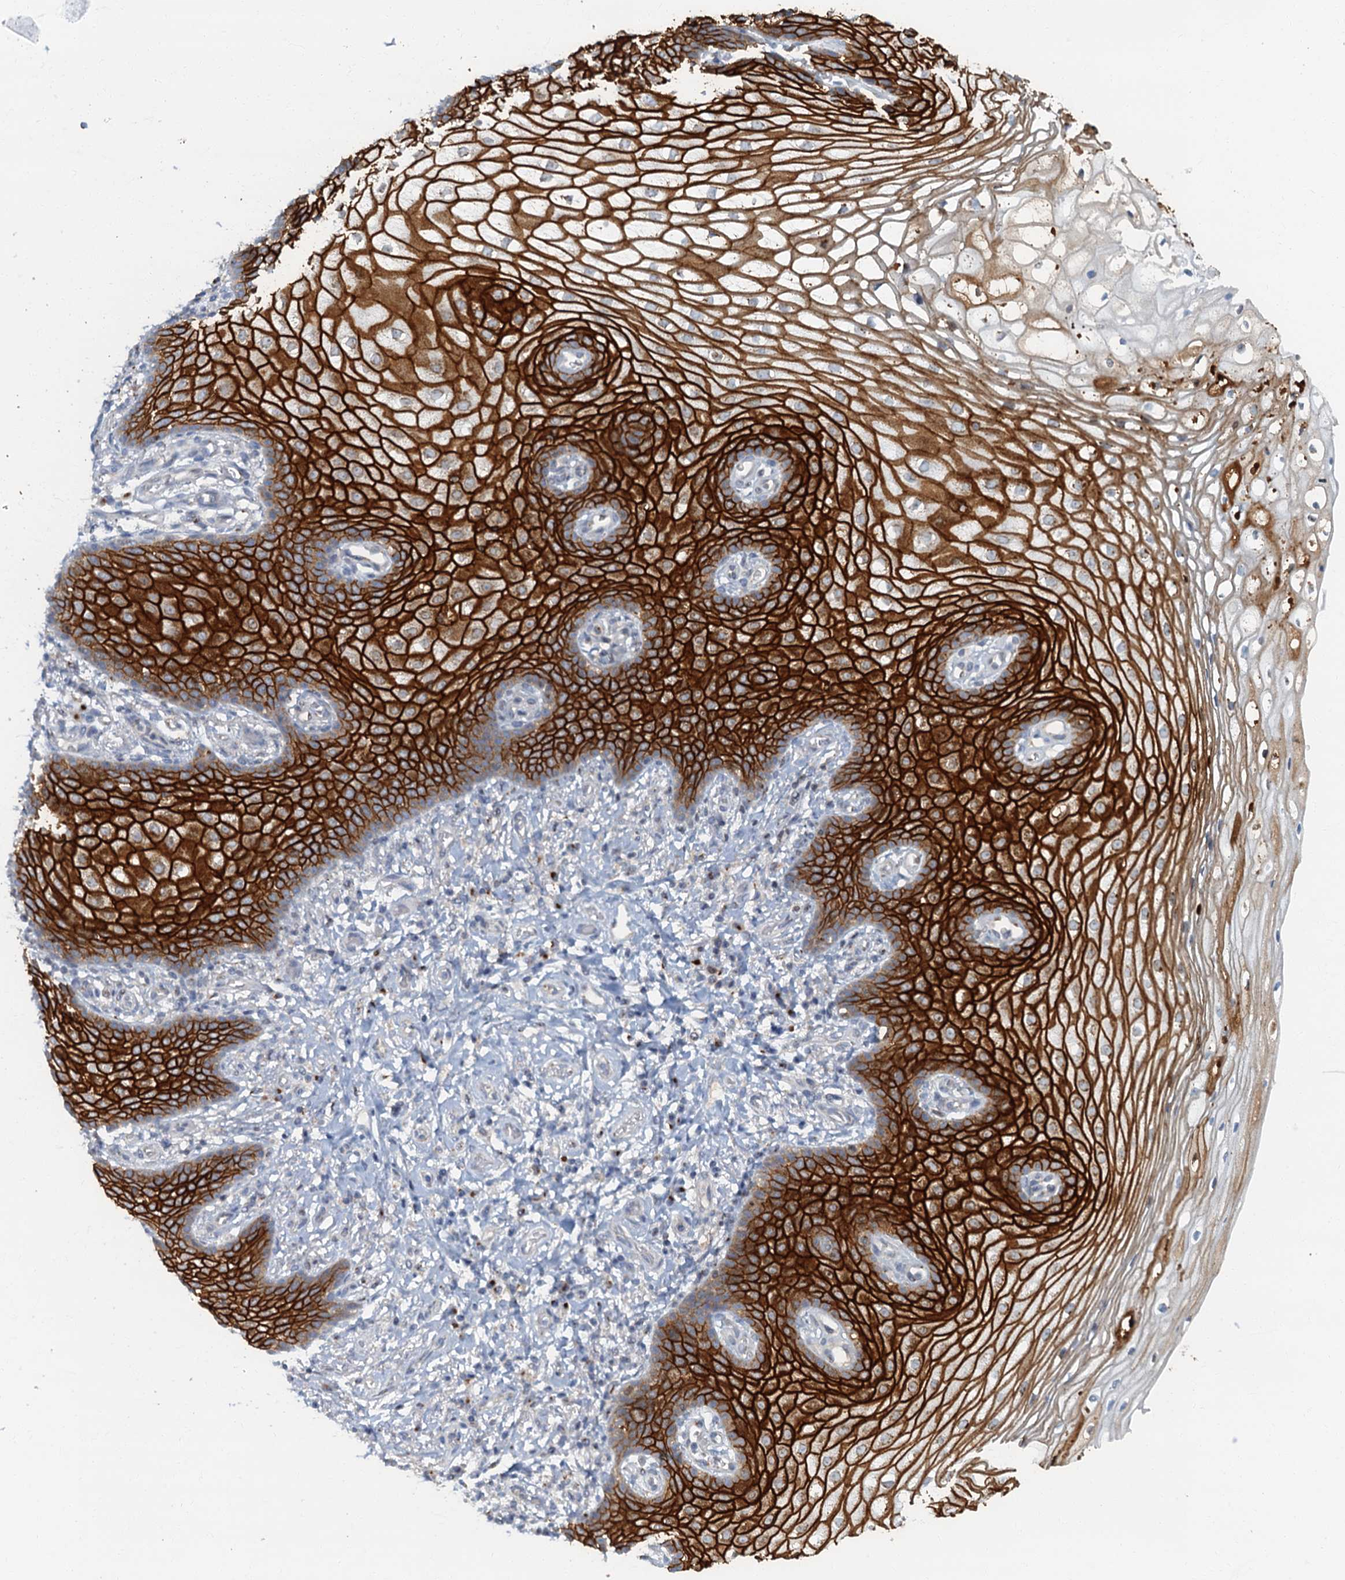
{"staining": {"intensity": "strong", "quantity": ">75%", "location": "cytoplasmic/membranous"}, "tissue": "vagina", "cell_type": "Squamous epithelial cells", "image_type": "normal", "snomed": [{"axis": "morphology", "description": "Normal tissue, NOS"}, {"axis": "topography", "description": "Vagina"}], "caption": "This histopathology image displays immunohistochemistry staining of benign vagina, with high strong cytoplasmic/membranous expression in approximately >75% of squamous epithelial cells.", "gene": "LYPD3", "patient": {"sex": "female", "age": 60}}